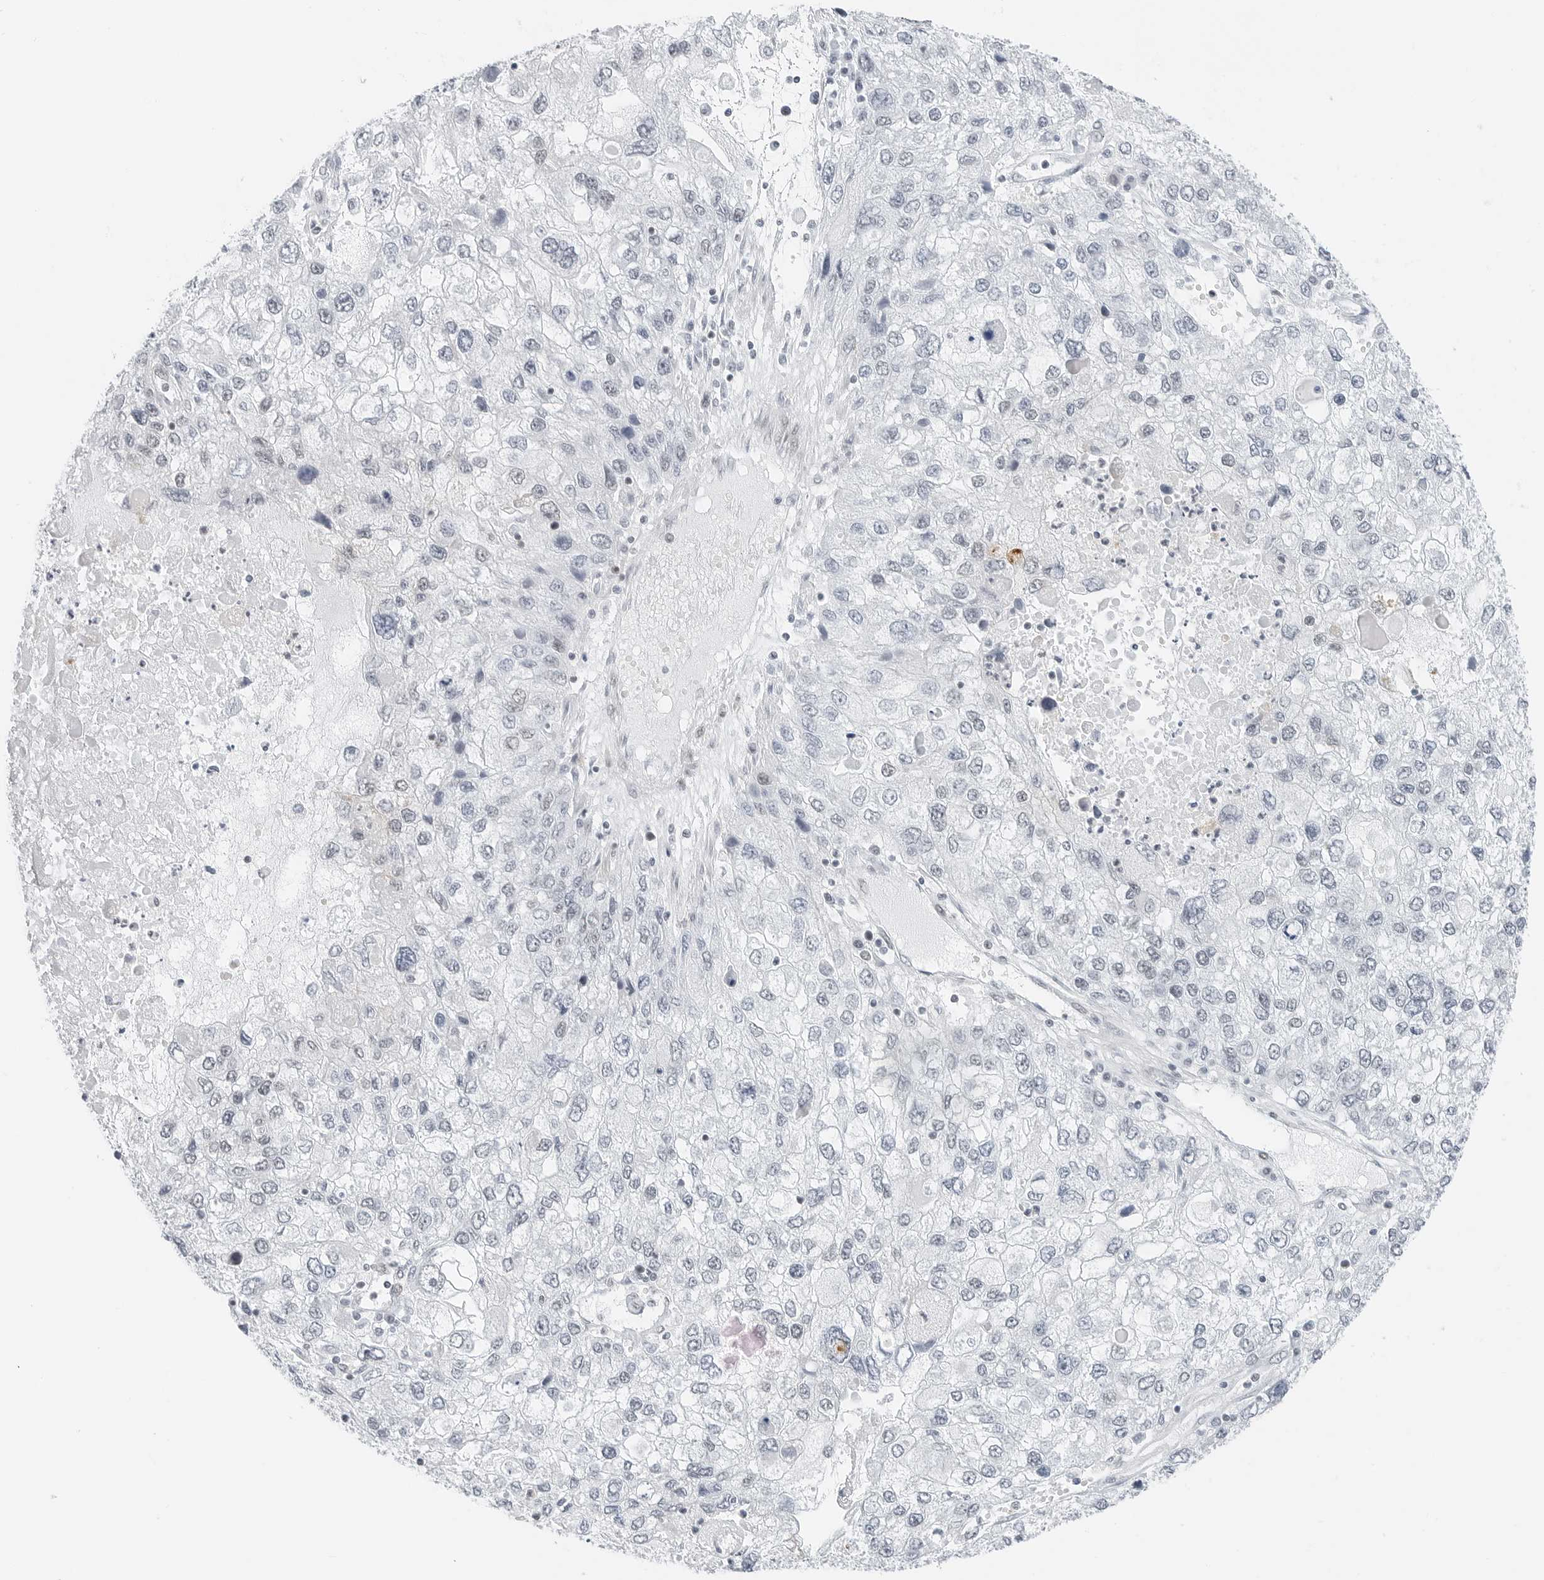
{"staining": {"intensity": "weak", "quantity": "<25%", "location": "nuclear"}, "tissue": "endometrial cancer", "cell_type": "Tumor cells", "image_type": "cancer", "snomed": [{"axis": "morphology", "description": "Adenocarcinoma, NOS"}, {"axis": "topography", "description": "Endometrium"}], "caption": "Image shows no protein staining in tumor cells of endometrial cancer (adenocarcinoma) tissue.", "gene": "CRTC2", "patient": {"sex": "female", "age": 49}}